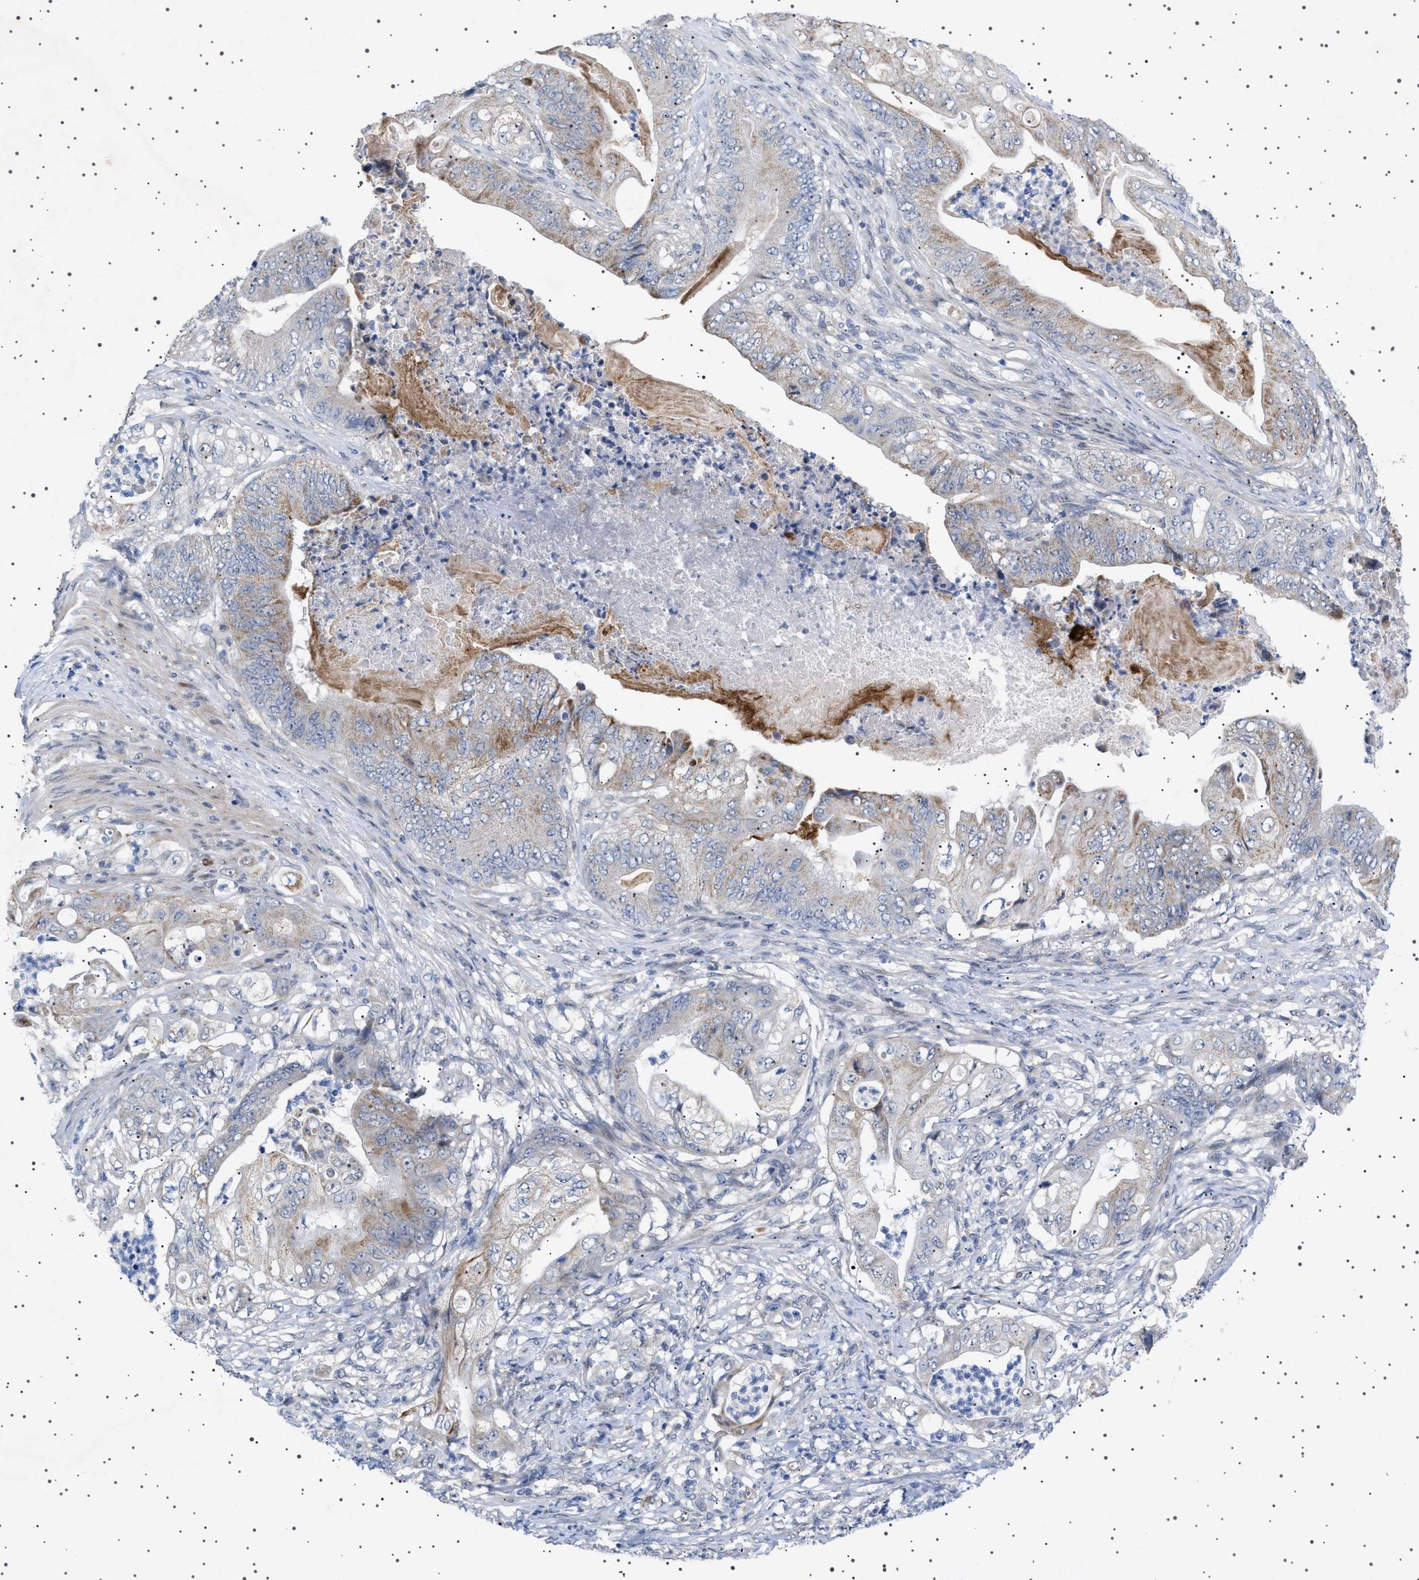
{"staining": {"intensity": "weak", "quantity": "<25%", "location": "cytoplasmic/membranous"}, "tissue": "stomach cancer", "cell_type": "Tumor cells", "image_type": "cancer", "snomed": [{"axis": "morphology", "description": "Adenocarcinoma, NOS"}, {"axis": "topography", "description": "Stomach"}], "caption": "A photomicrograph of stomach cancer stained for a protein demonstrates no brown staining in tumor cells. (DAB immunohistochemistry with hematoxylin counter stain).", "gene": "HTR1A", "patient": {"sex": "female", "age": 73}}